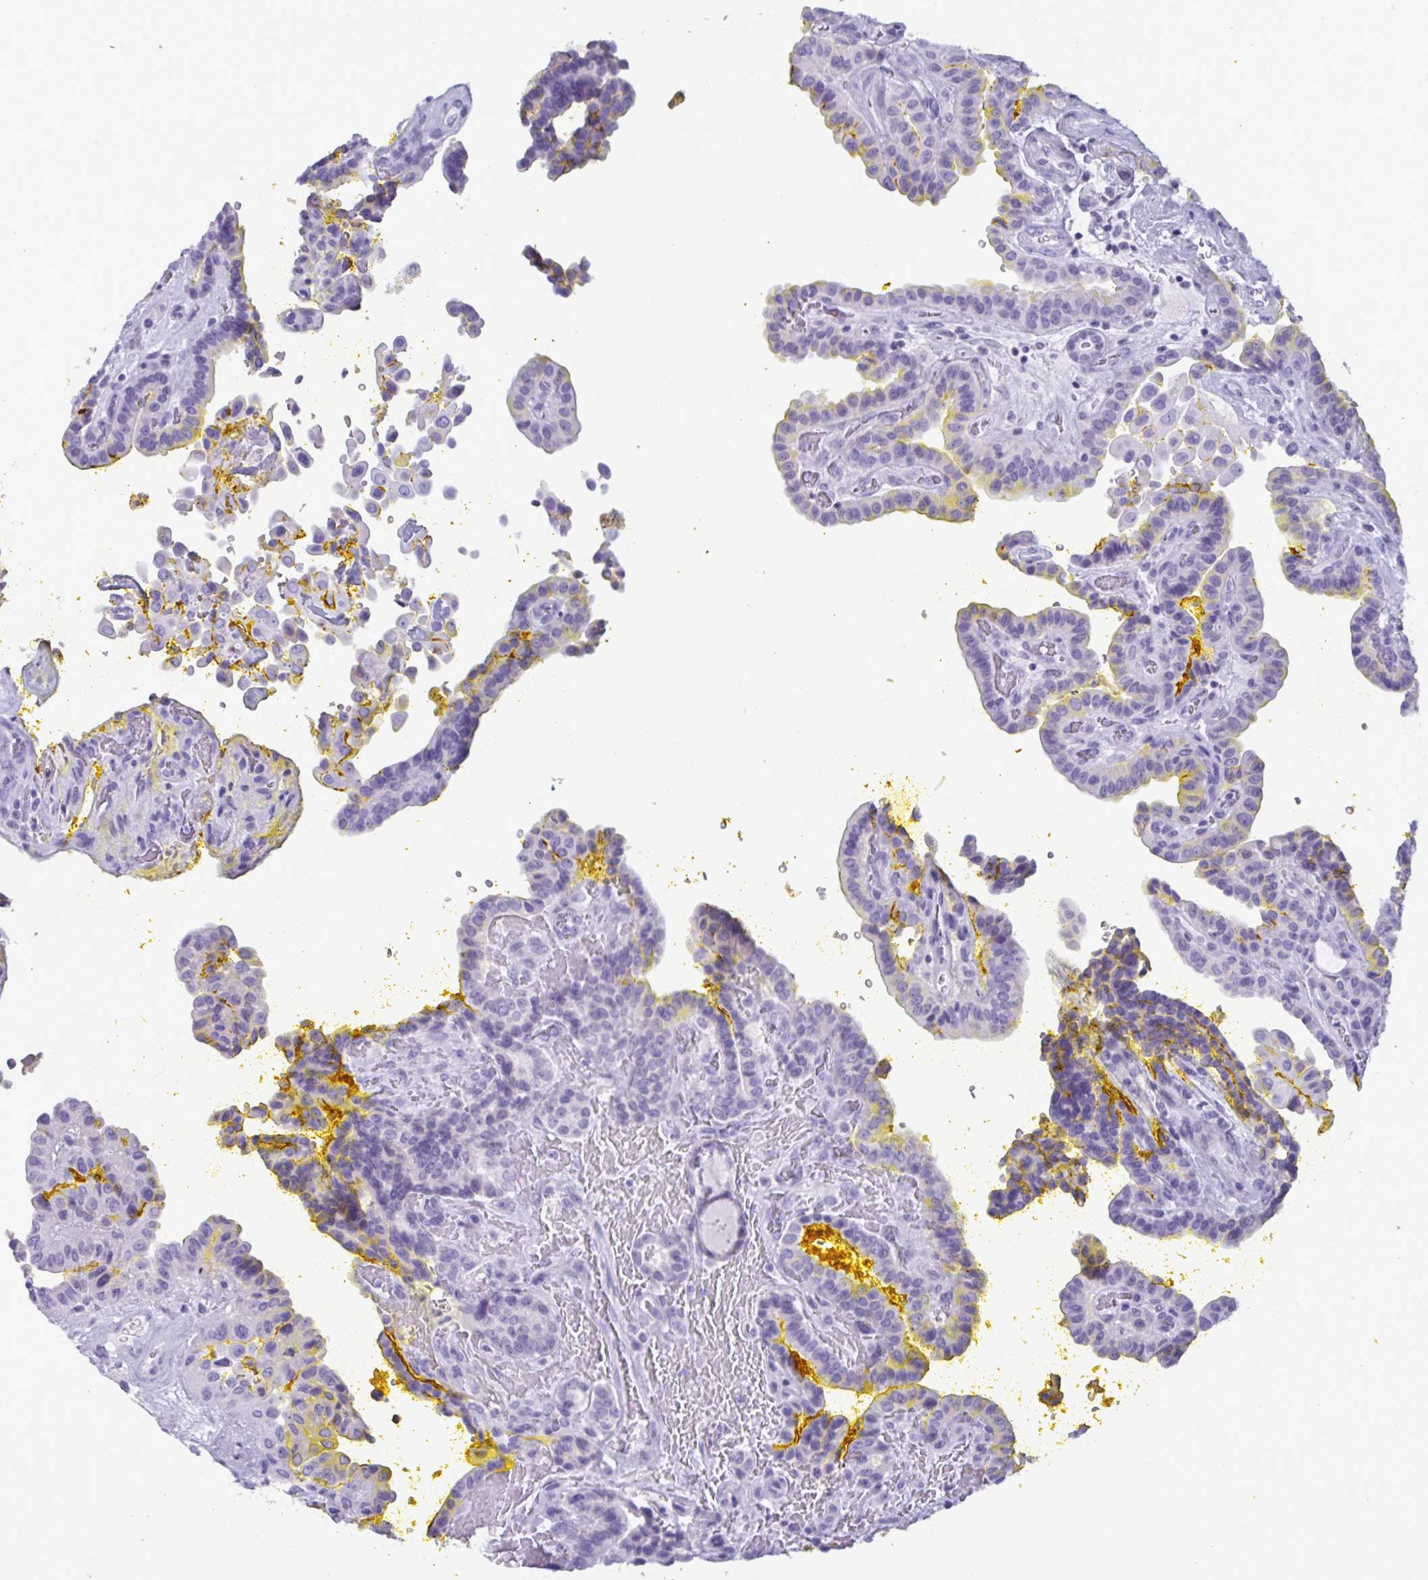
{"staining": {"intensity": "negative", "quantity": "none", "location": "none"}, "tissue": "thyroid cancer", "cell_type": "Tumor cells", "image_type": "cancer", "snomed": [{"axis": "morphology", "description": "Papillary adenocarcinoma, NOS"}, {"axis": "topography", "description": "Thyroid gland"}], "caption": "An immunohistochemistry image of papillary adenocarcinoma (thyroid) is shown. There is no staining in tumor cells of papillary adenocarcinoma (thyroid).", "gene": "BBS10", "patient": {"sex": "male", "age": 87}}